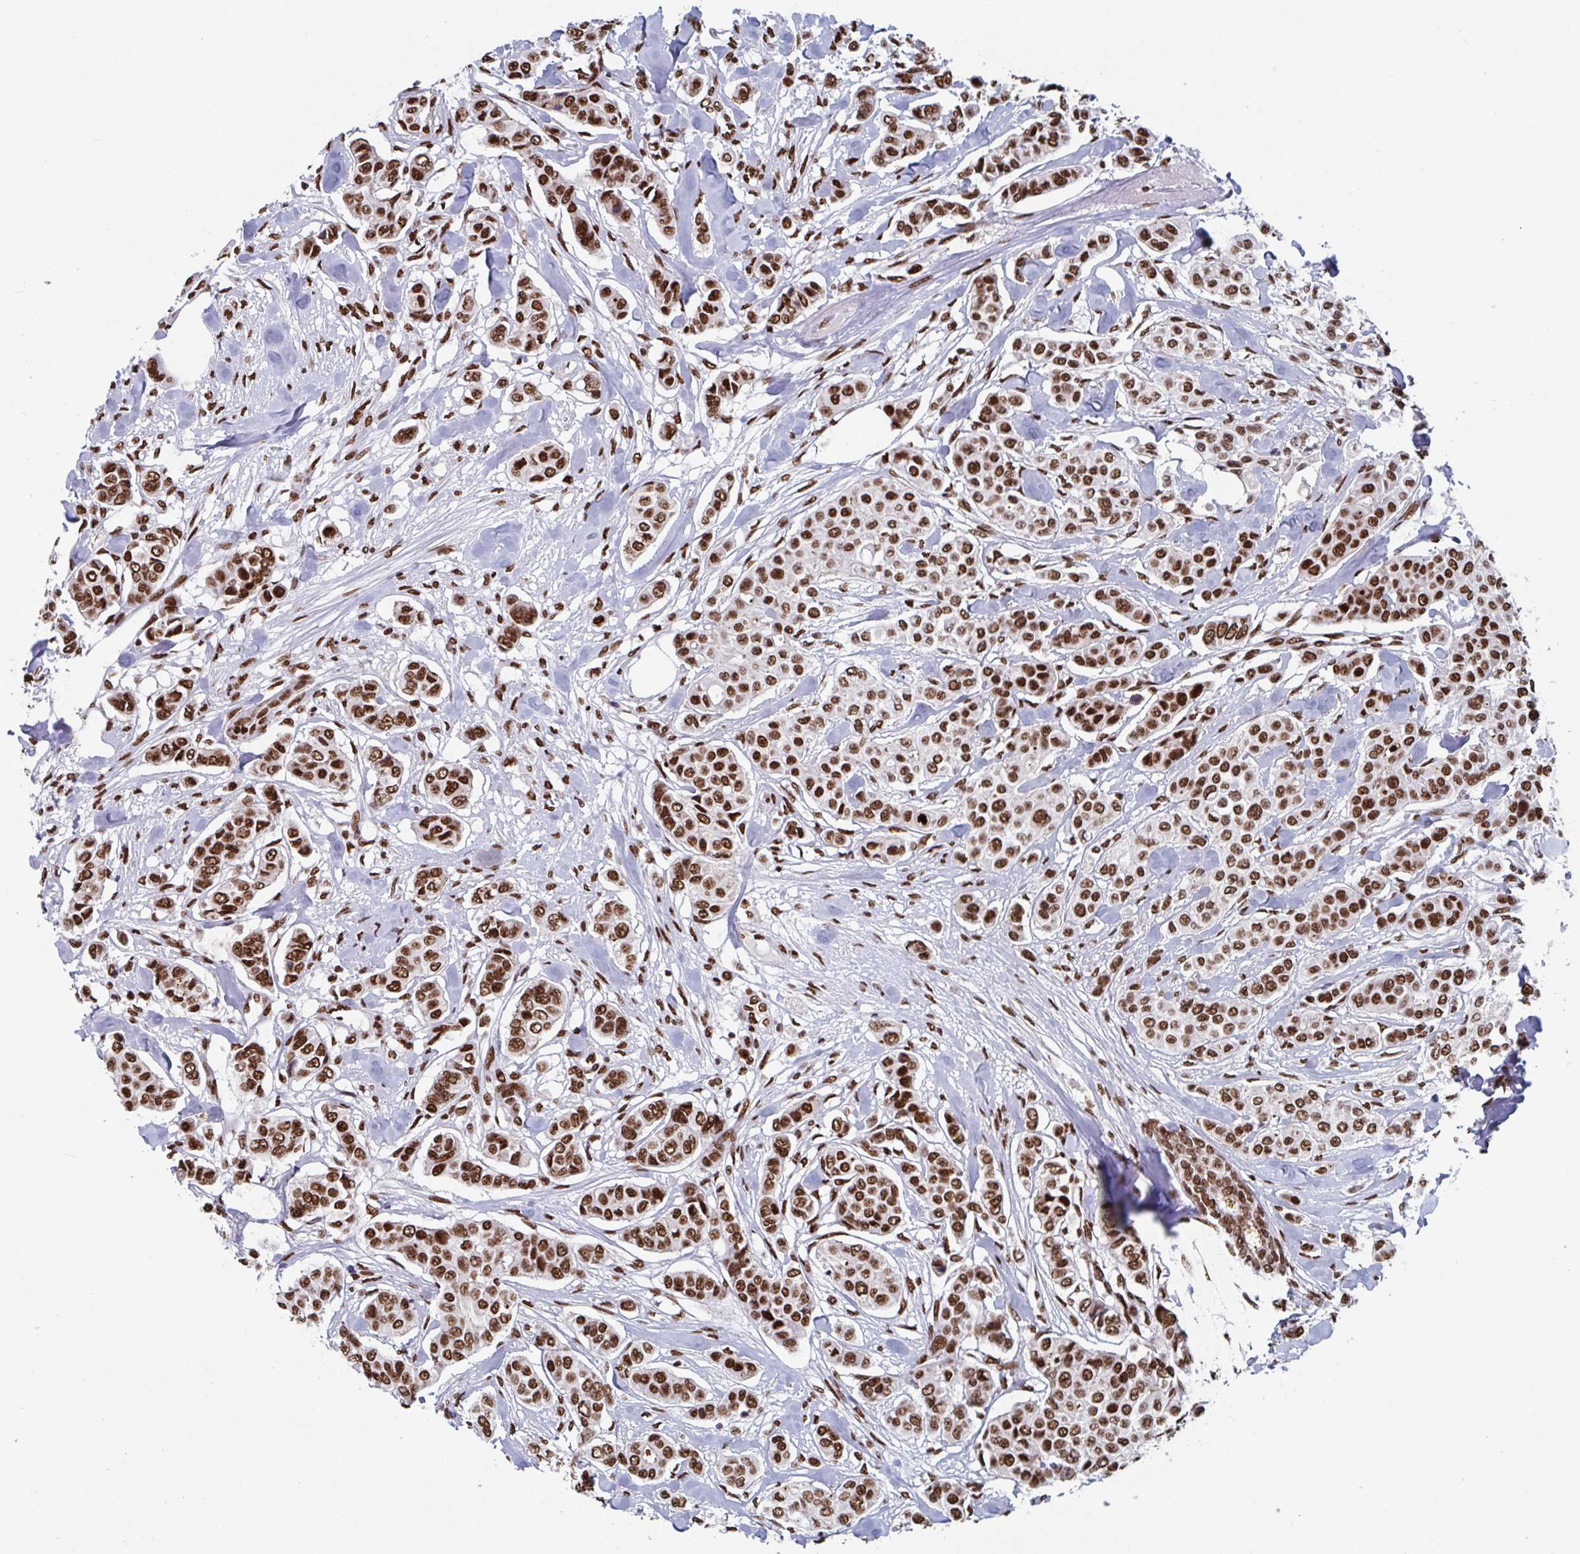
{"staining": {"intensity": "strong", "quantity": ">75%", "location": "nuclear"}, "tissue": "breast cancer", "cell_type": "Tumor cells", "image_type": "cancer", "snomed": [{"axis": "morphology", "description": "Lobular carcinoma"}, {"axis": "topography", "description": "Breast"}], "caption": "Breast cancer stained with immunohistochemistry (IHC) exhibits strong nuclear expression in about >75% of tumor cells. The staining is performed using DAB (3,3'-diaminobenzidine) brown chromogen to label protein expression. The nuclei are counter-stained blue using hematoxylin.", "gene": "ZNF607", "patient": {"sex": "female", "age": 51}}